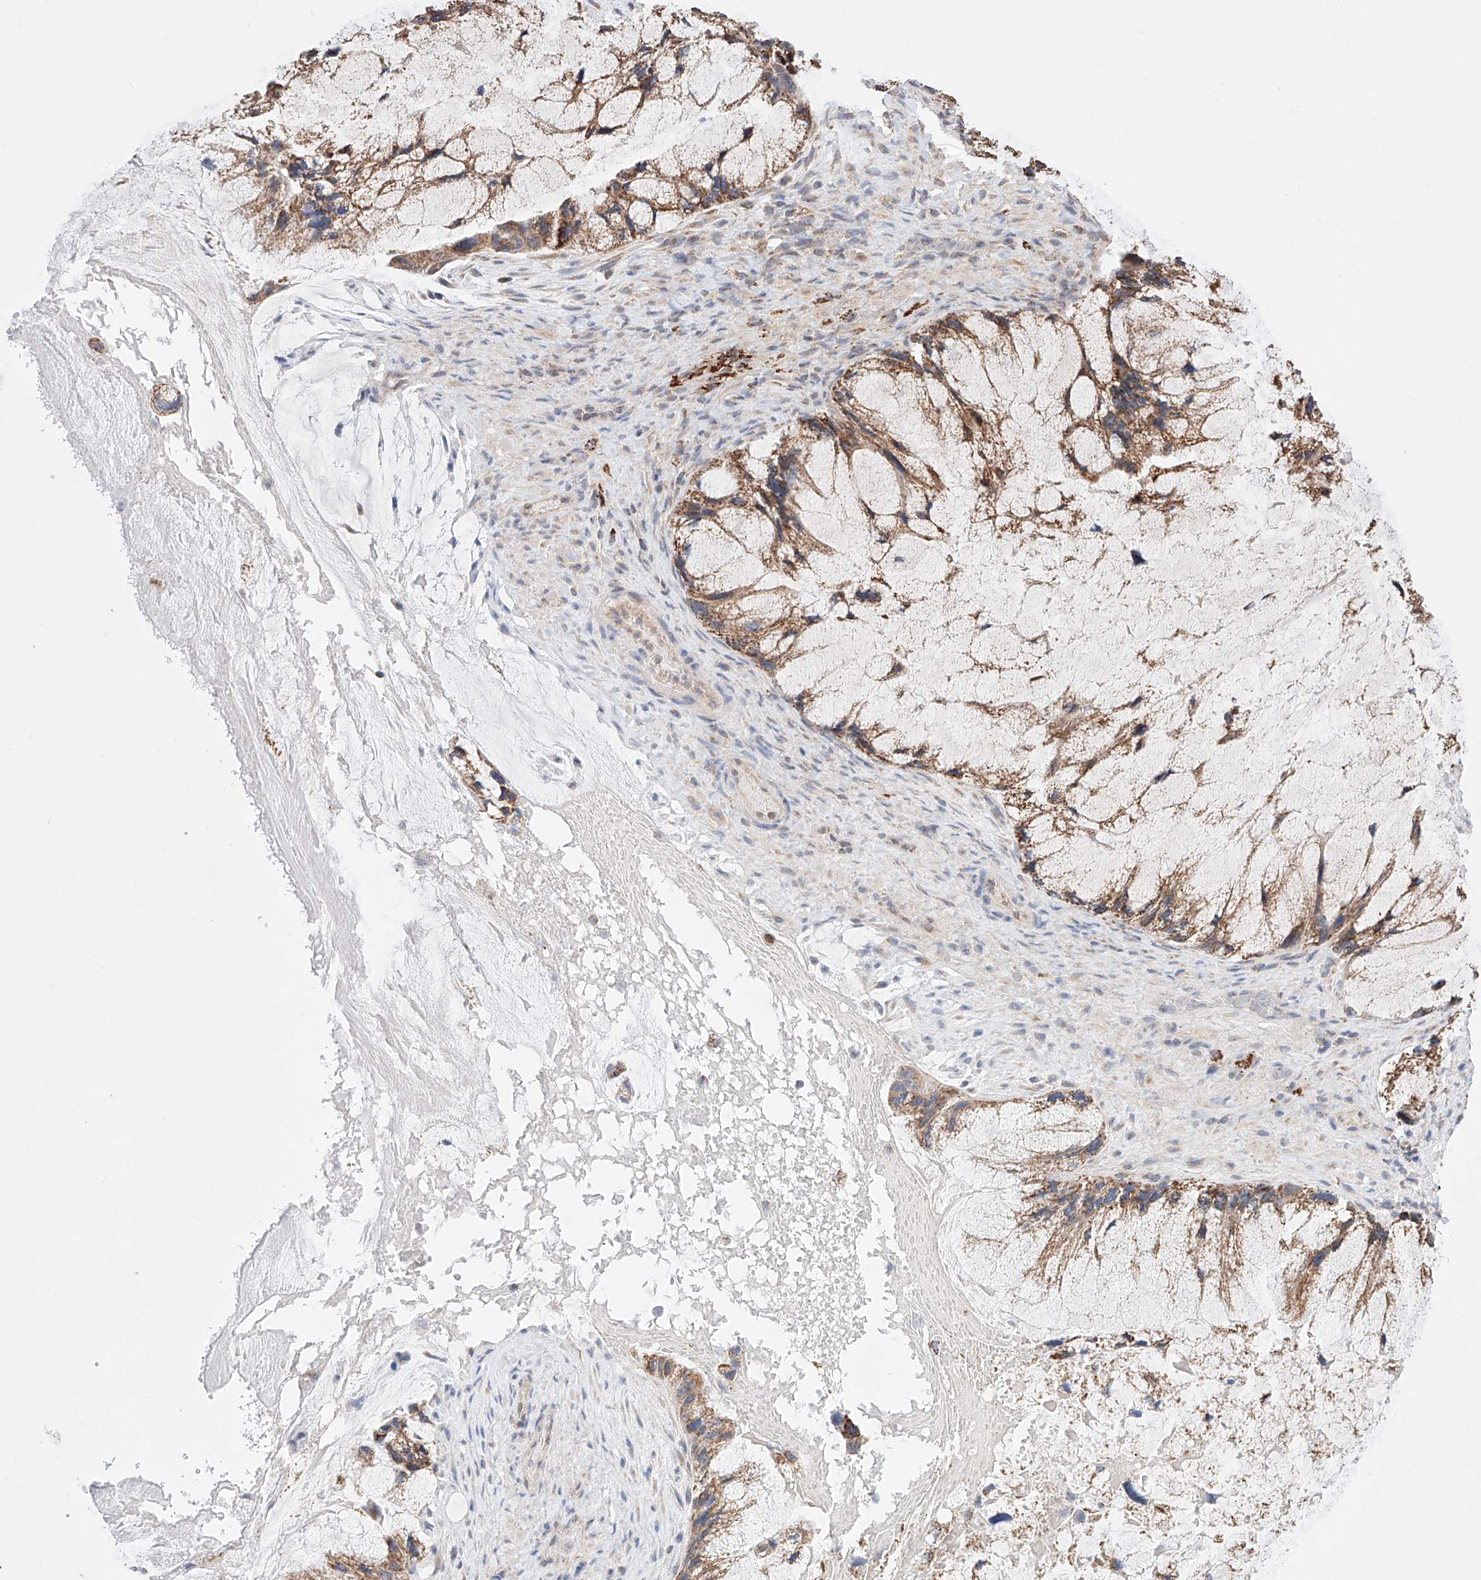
{"staining": {"intensity": "moderate", "quantity": ">75%", "location": "cytoplasmic/membranous"}, "tissue": "ovarian cancer", "cell_type": "Tumor cells", "image_type": "cancer", "snomed": [{"axis": "morphology", "description": "Cystadenocarcinoma, mucinous, NOS"}, {"axis": "topography", "description": "Ovary"}], "caption": "Ovarian cancer stained with IHC displays moderate cytoplasmic/membranous staining in approximately >75% of tumor cells.", "gene": "KTI12", "patient": {"sex": "female", "age": 37}}